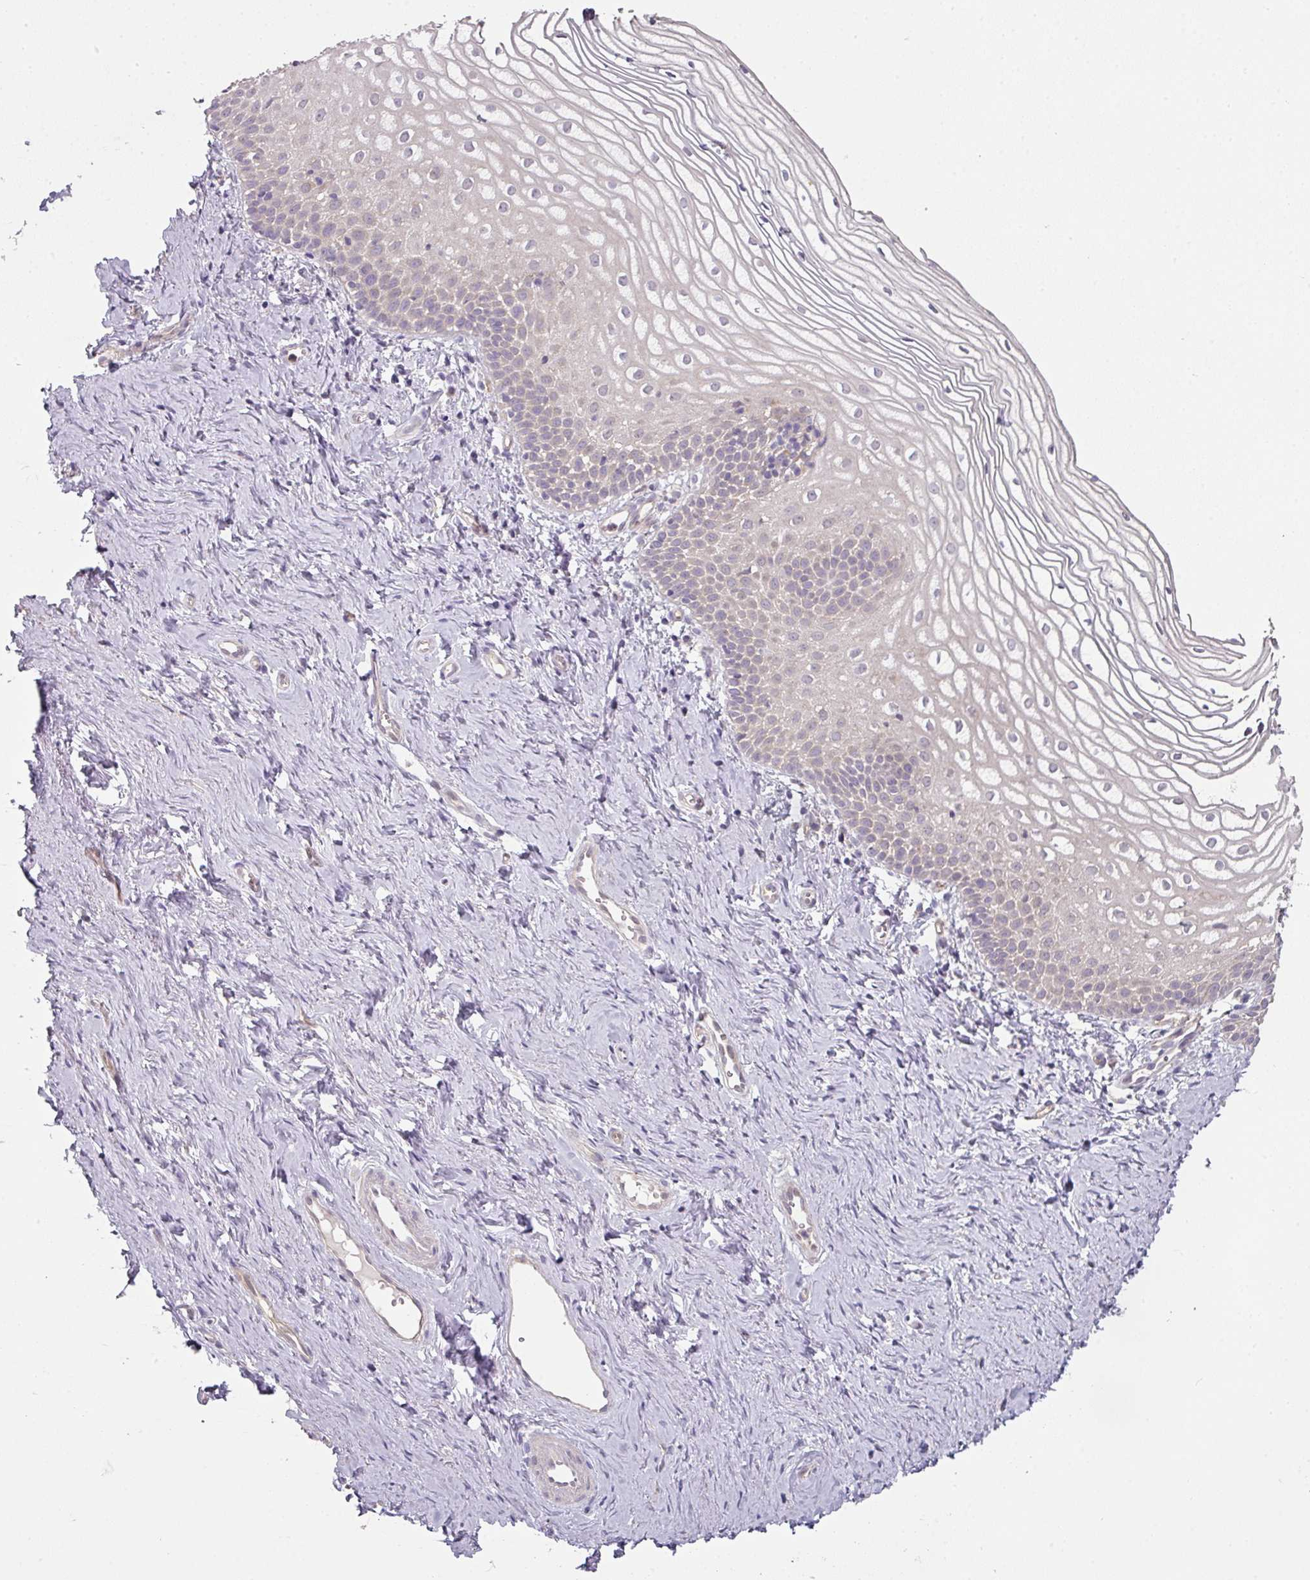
{"staining": {"intensity": "weak", "quantity": "<25%", "location": "cytoplasmic/membranous"}, "tissue": "vagina", "cell_type": "Squamous epithelial cells", "image_type": "normal", "snomed": [{"axis": "morphology", "description": "Normal tissue, NOS"}, {"axis": "topography", "description": "Vagina"}], "caption": "High power microscopy image of an immunohistochemistry (IHC) histopathology image of unremarkable vagina, revealing no significant positivity in squamous epithelial cells. (DAB (3,3'-diaminobenzidine) immunohistochemistry (IHC) visualized using brightfield microscopy, high magnification).", "gene": "C19orf33", "patient": {"sex": "female", "age": 56}}